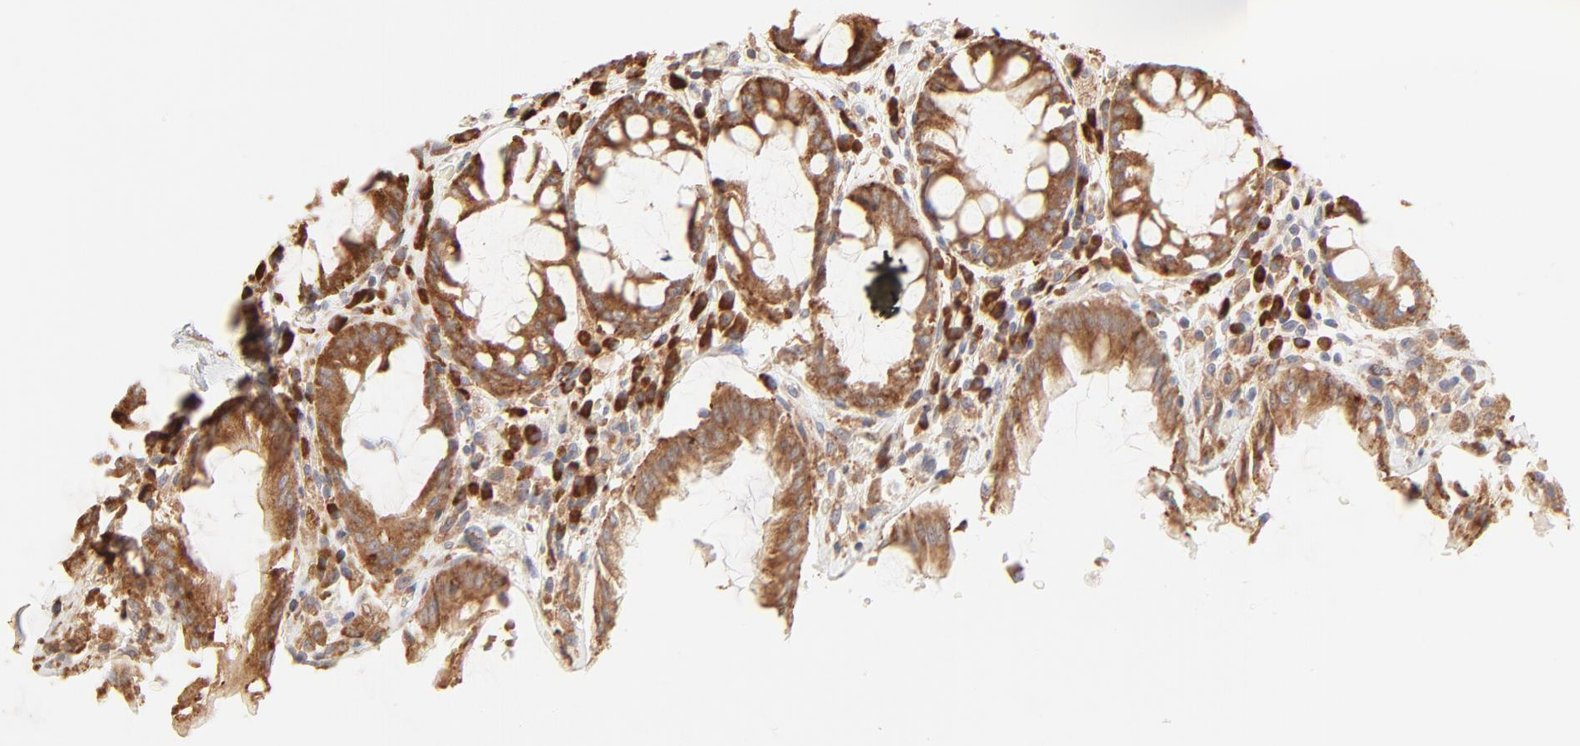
{"staining": {"intensity": "moderate", "quantity": ">75%", "location": "cytoplasmic/membranous"}, "tissue": "rectum", "cell_type": "Glandular cells", "image_type": "normal", "snomed": [{"axis": "morphology", "description": "Normal tissue, NOS"}, {"axis": "topography", "description": "Rectum"}], "caption": "Unremarkable rectum exhibits moderate cytoplasmic/membranous staining in approximately >75% of glandular cells.", "gene": "RPS20", "patient": {"sex": "female", "age": 46}}